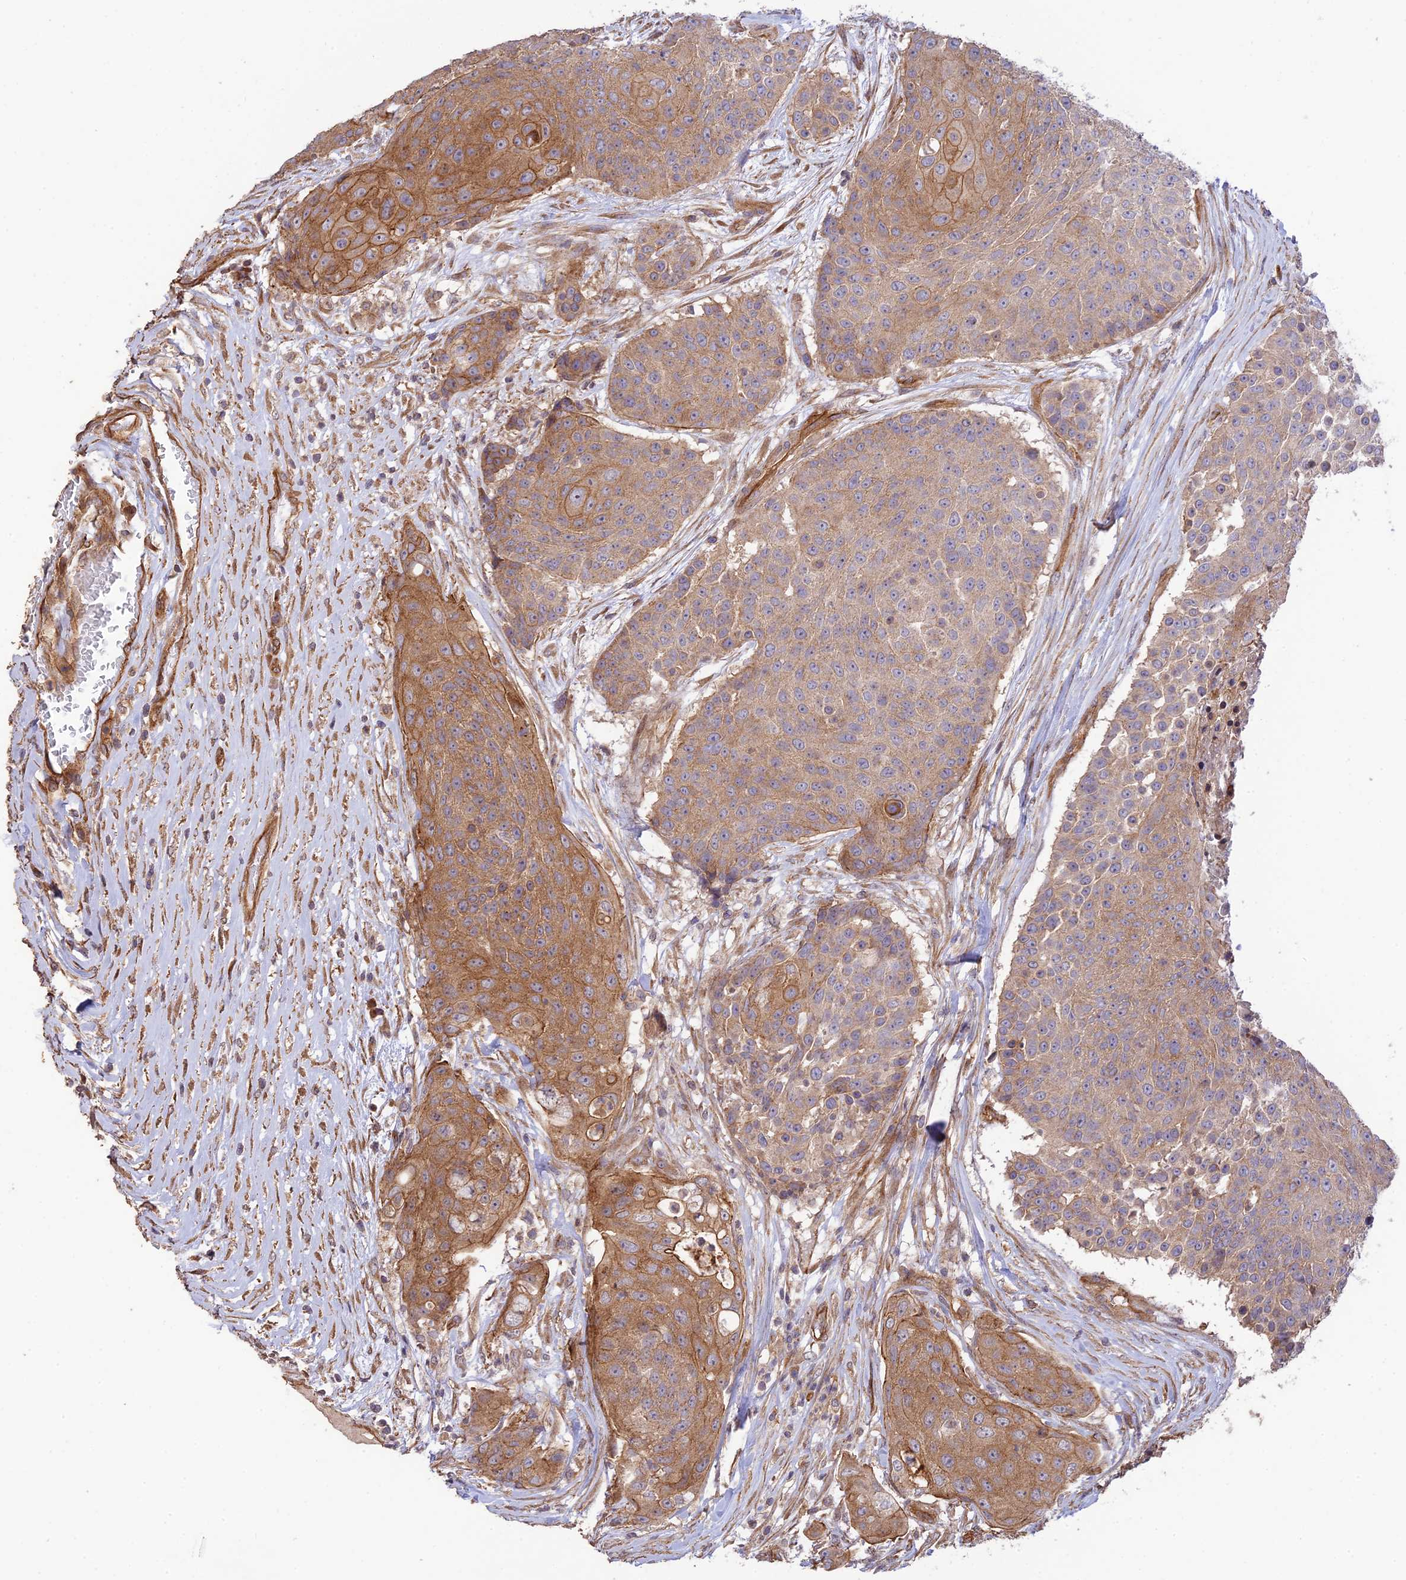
{"staining": {"intensity": "moderate", "quantity": "25%-75%", "location": "cytoplasmic/membranous"}, "tissue": "urothelial cancer", "cell_type": "Tumor cells", "image_type": "cancer", "snomed": [{"axis": "morphology", "description": "Urothelial carcinoma, High grade"}, {"axis": "topography", "description": "Urinary bladder"}], "caption": "Brown immunohistochemical staining in urothelial cancer displays moderate cytoplasmic/membranous positivity in about 25%-75% of tumor cells.", "gene": "HOMER2", "patient": {"sex": "female", "age": 63}}